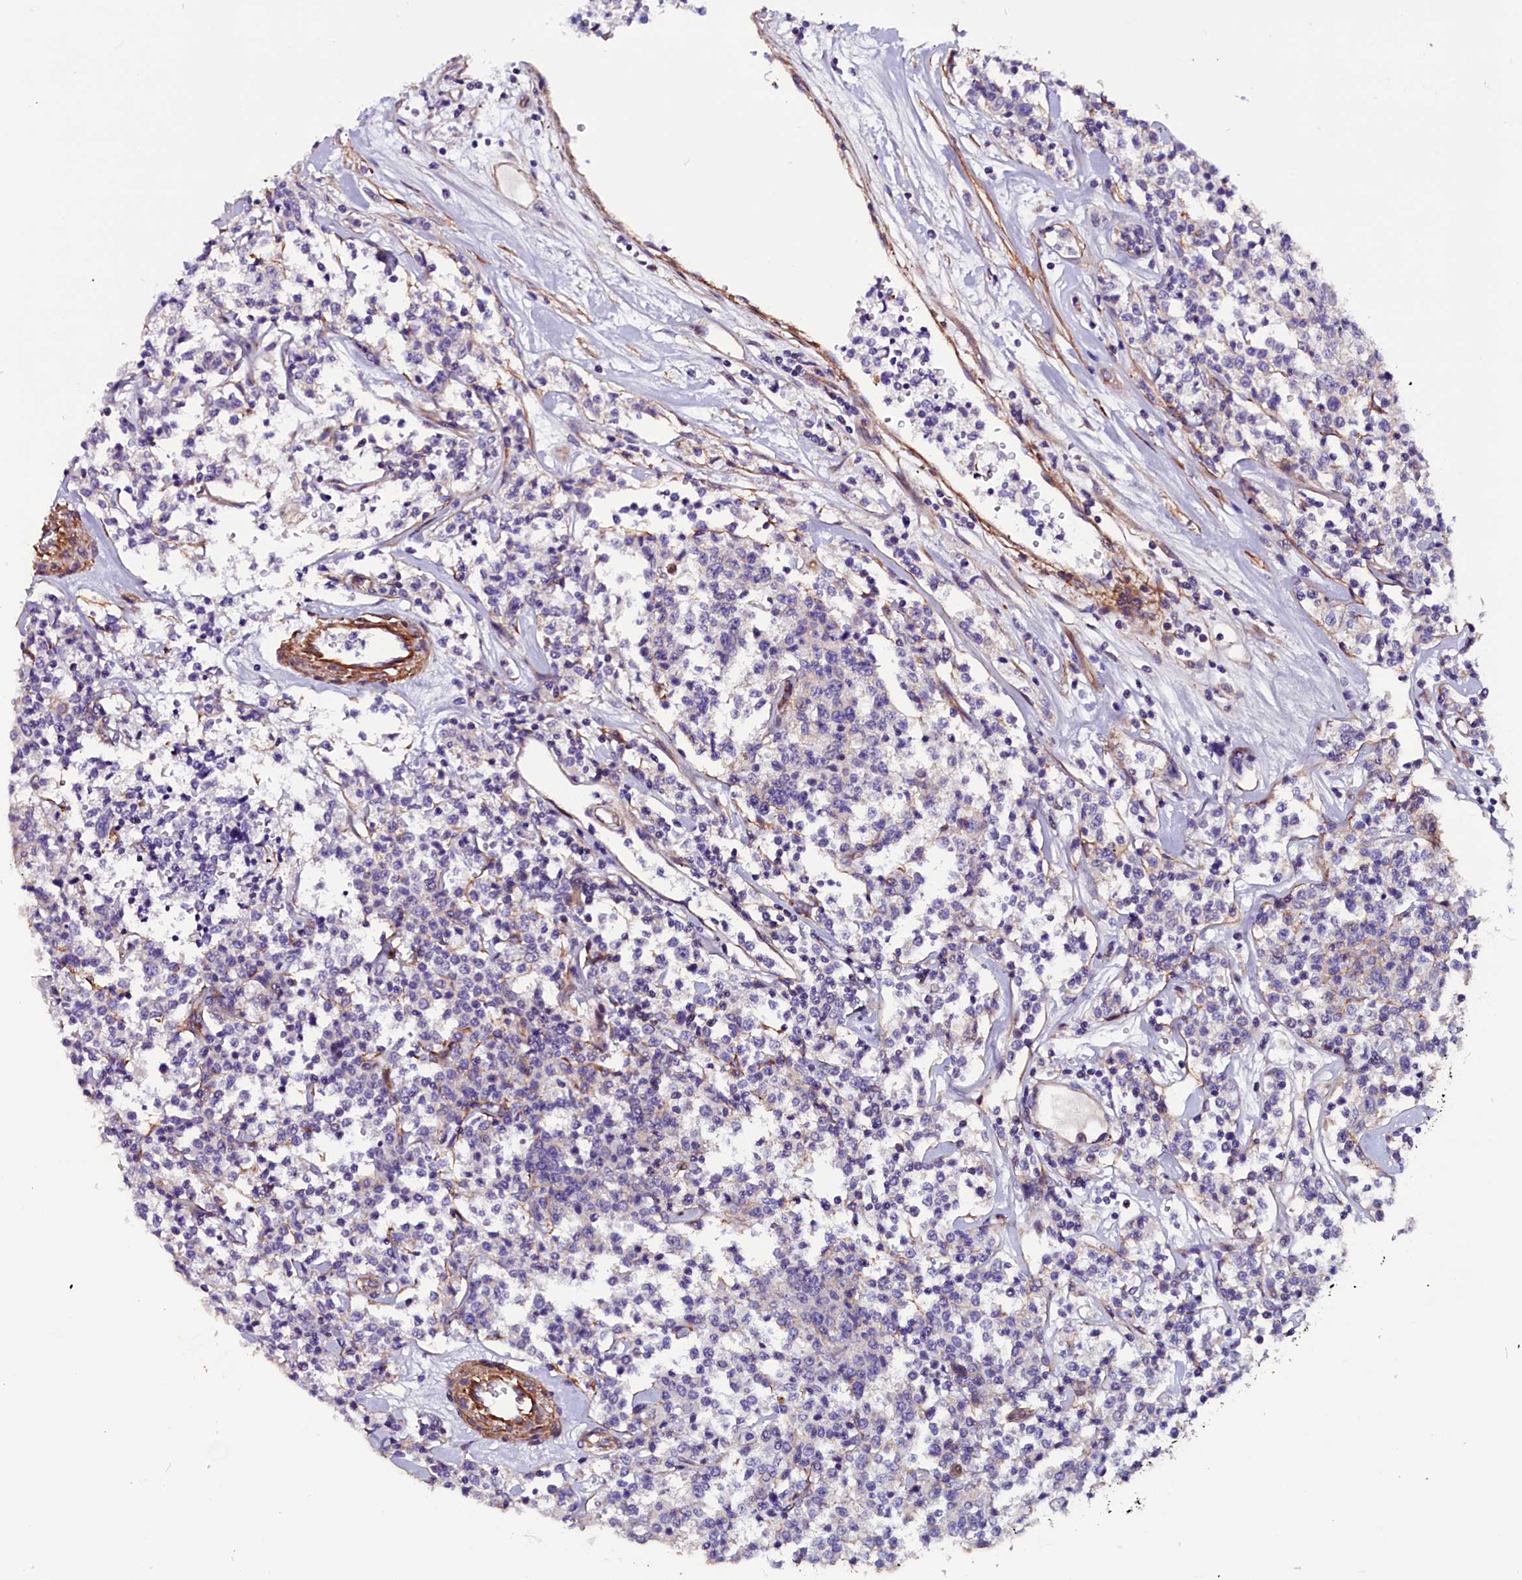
{"staining": {"intensity": "negative", "quantity": "none", "location": "none"}, "tissue": "lymphoma", "cell_type": "Tumor cells", "image_type": "cancer", "snomed": [{"axis": "morphology", "description": "Malignant lymphoma, non-Hodgkin's type, Low grade"}, {"axis": "topography", "description": "Small intestine"}], "caption": "Tumor cells are negative for brown protein staining in malignant lymphoma, non-Hodgkin's type (low-grade).", "gene": "ZNF749", "patient": {"sex": "female", "age": 59}}